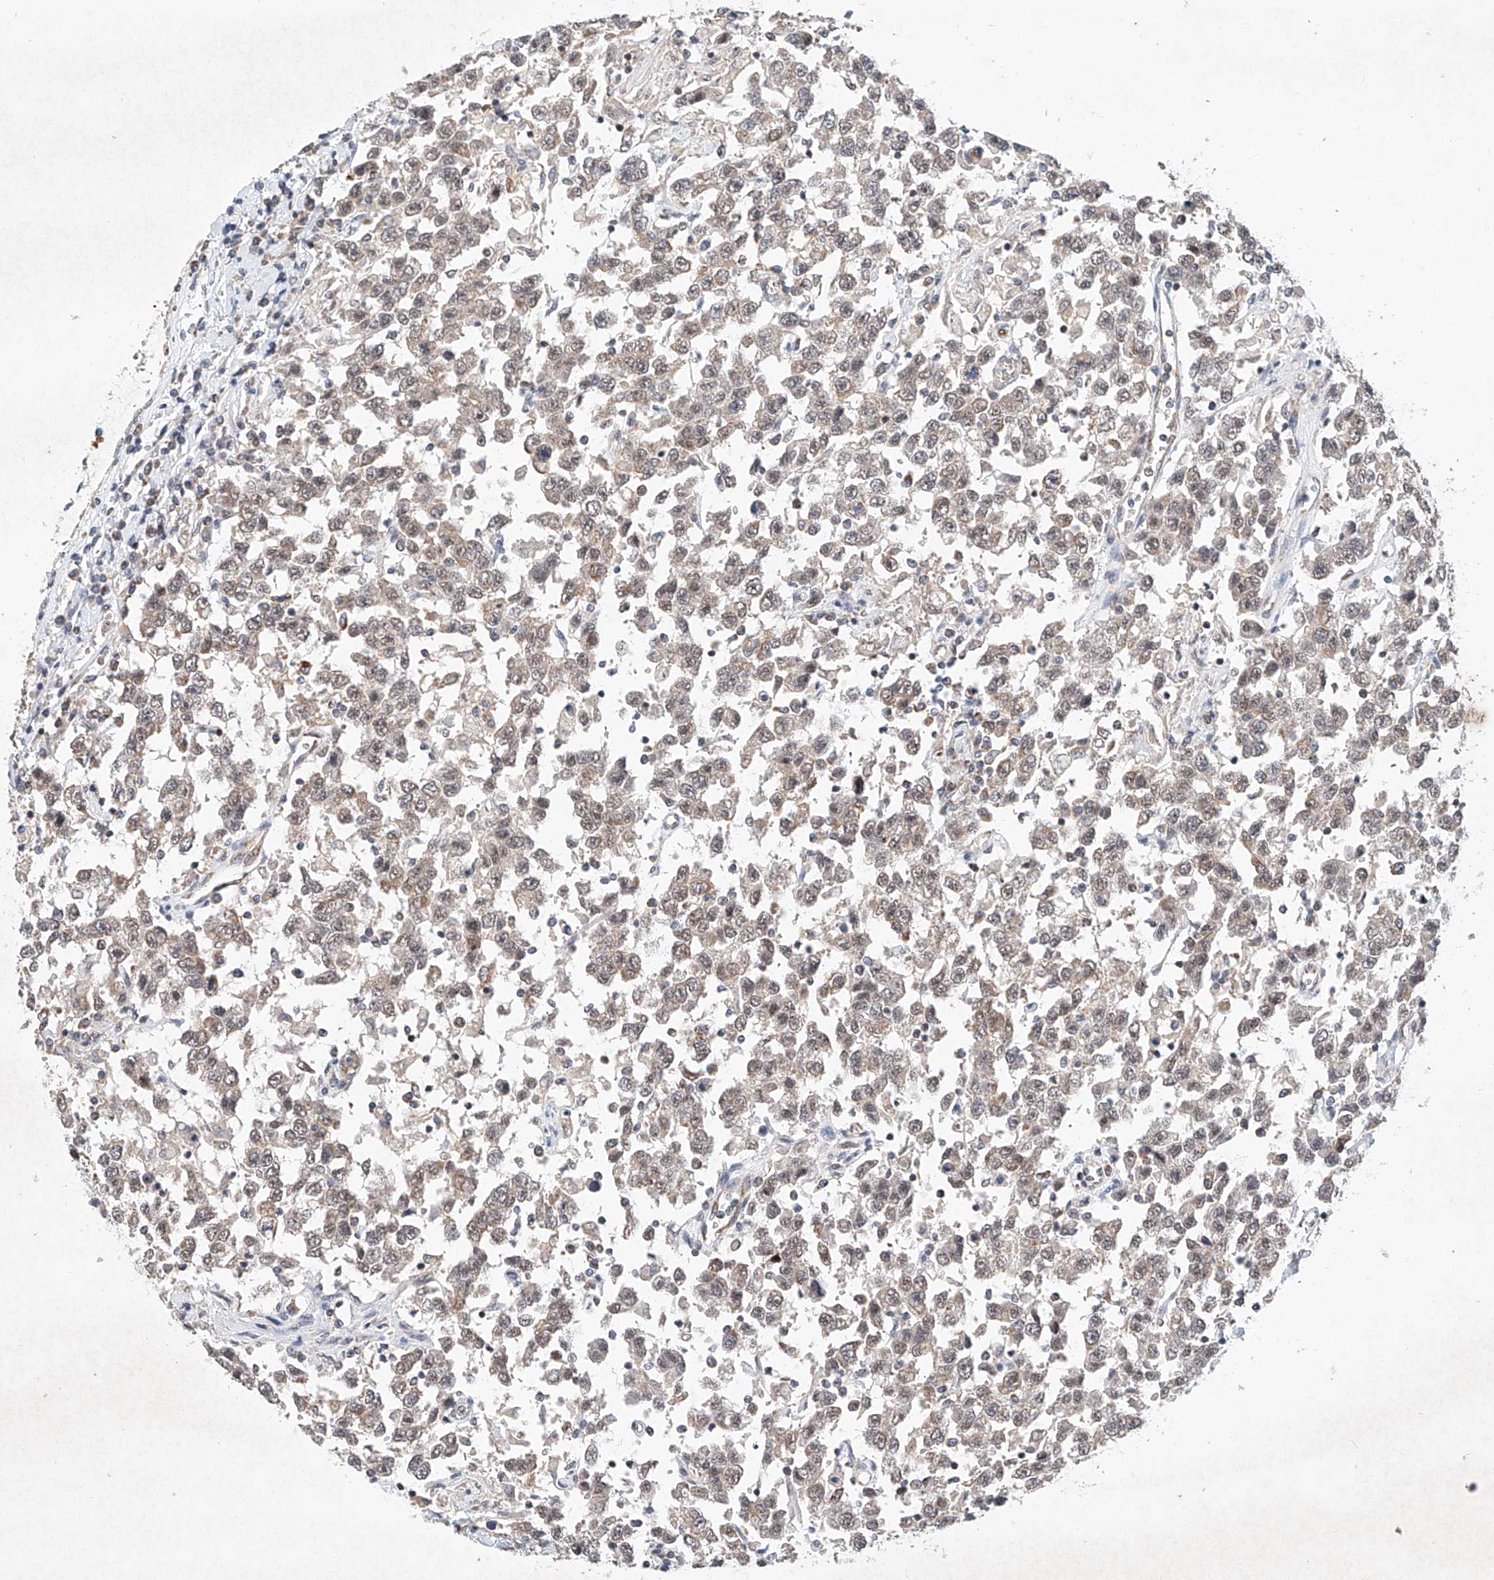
{"staining": {"intensity": "weak", "quantity": "25%-75%", "location": "cytoplasmic/membranous,nuclear"}, "tissue": "testis cancer", "cell_type": "Tumor cells", "image_type": "cancer", "snomed": [{"axis": "morphology", "description": "Seminoma, NOS"}, {"axis": "topography", "description": "Testis"}], "caption": "Tumor cells show low levels of weak cytoplasmic/membranous and nuclear expression in approximately 25%-75% of cells in testis cancer (seminoma). (DAB IHC, brown staining for protein, blue staining for nuclei).", "gene": "FASTK", "patient": {"sex": "male", "age": 41}}